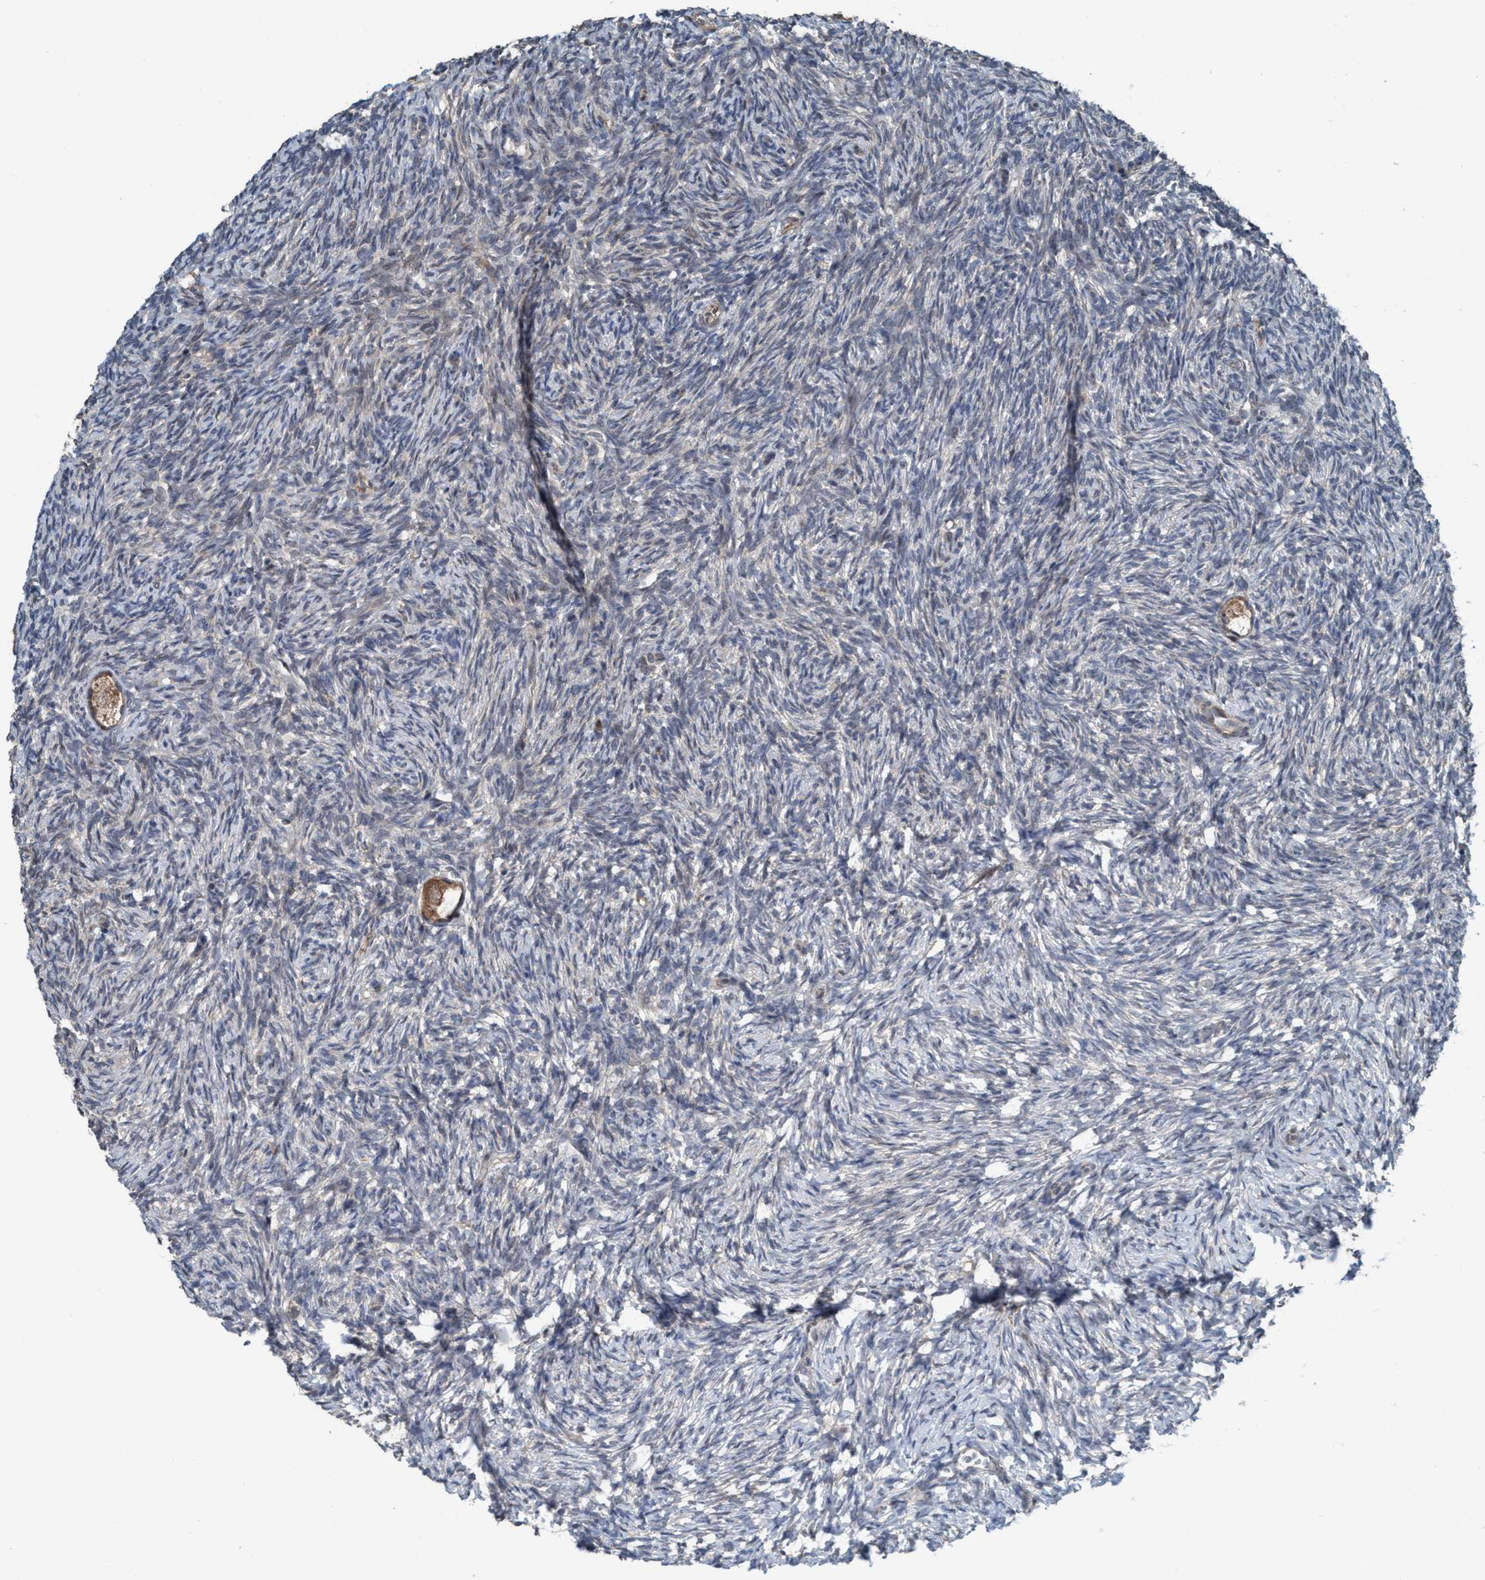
{"staining": {"intensity": "moderate", "quantity": "25%-75%", "location": "cytoplasmic/membranous"}, "tissue": "ovary", "cell_type": "Follicle cells", "image_type": "normal", "snomed": [{"axis": "morphology", "description": "Normal tissue, NOS"}, {"axis": "topography", "description": "Ovary"}], "caption": "Ovary stained for a protein reveals moderate cytoplasmic/membranous positivity in follicle cells. Immunohistochemistry stains the protein of interest in brown and the nuclei are stained blue.", "gene": "NISCH", "patient": {"sex": "female", "age": 35}}